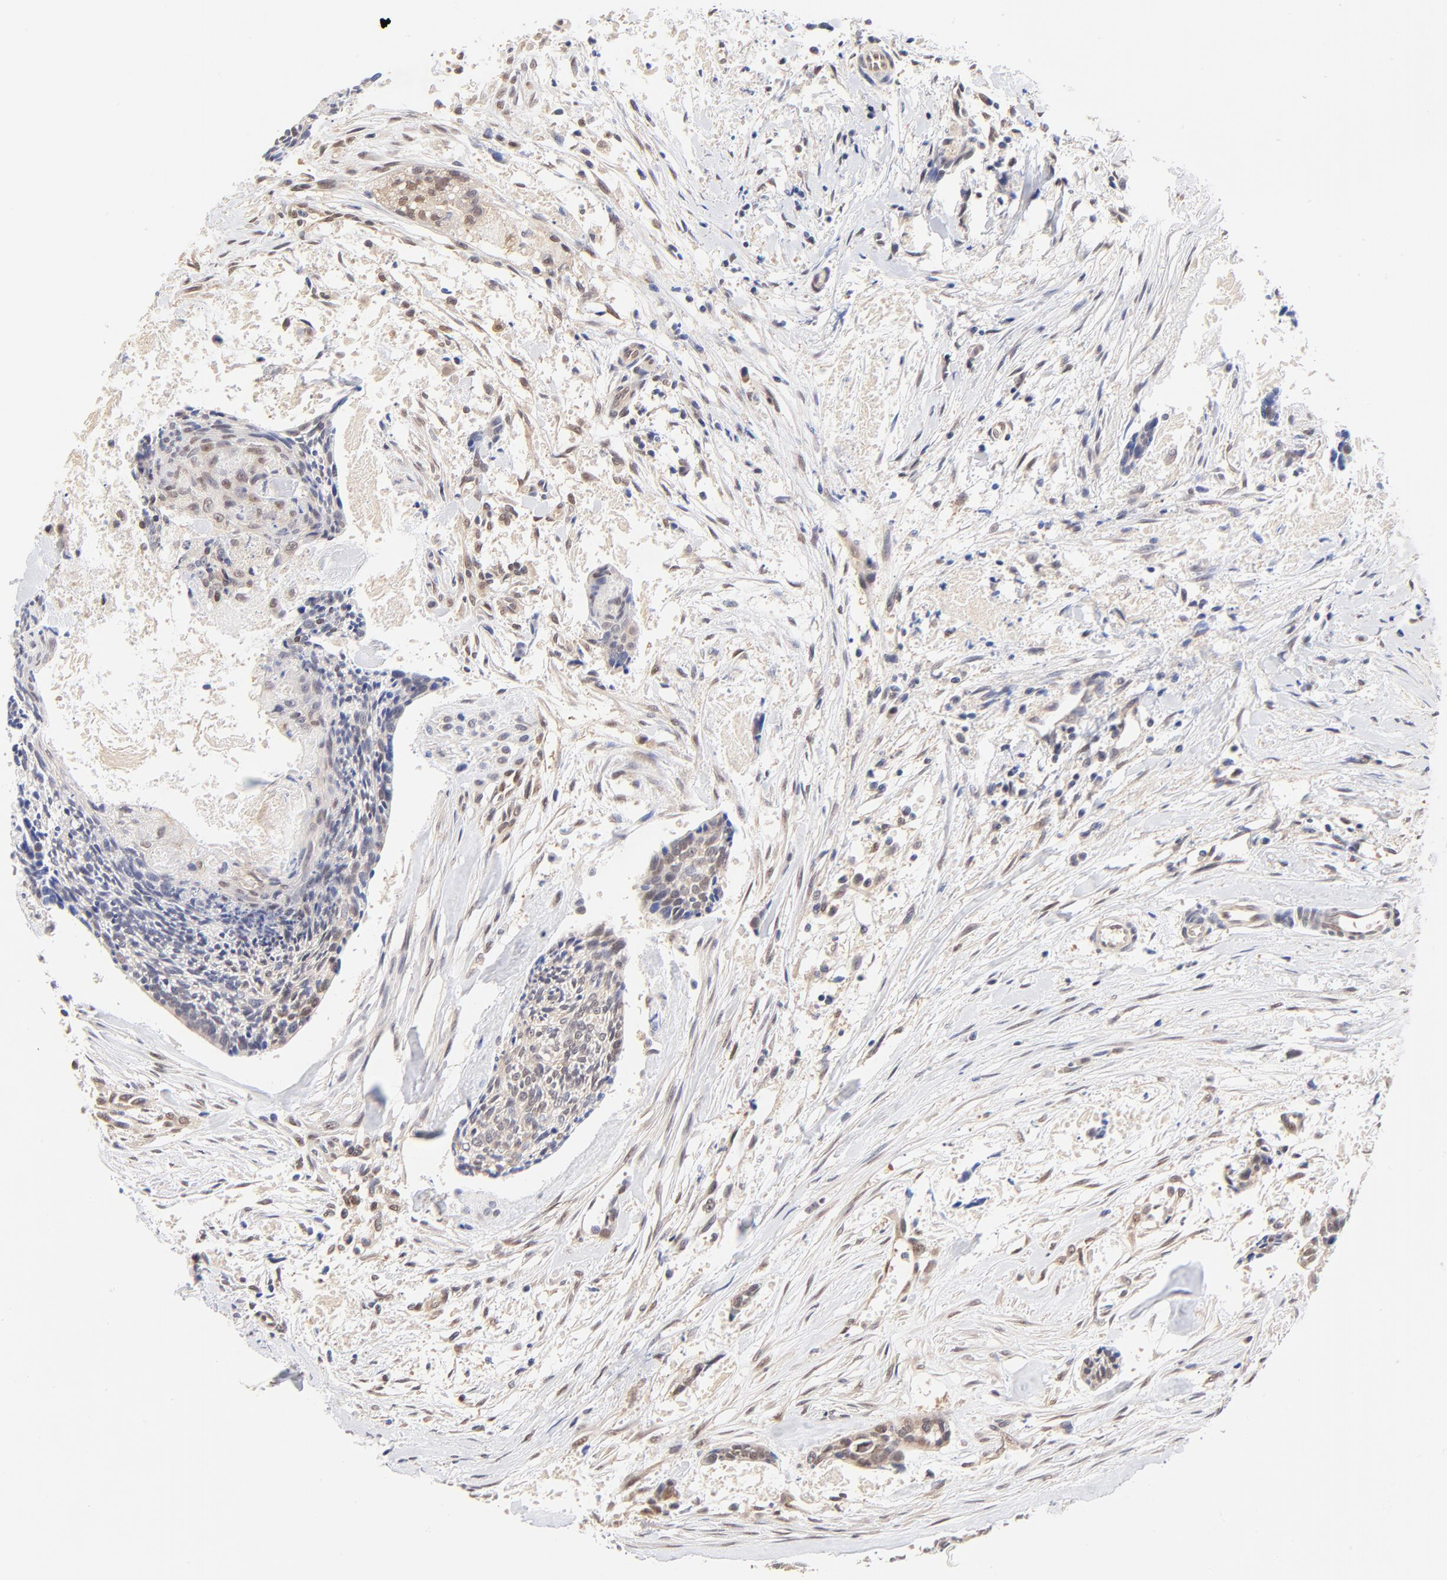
{"staining": {"intensity": "weak", "quantity": "25%-75%", "location": "cytoplasmic/membranous,nuclear"}, "tissue": "head and neck cancer", "cell_type": "Tumor cells", "image_type": "cancer", "snomed": [{"axis": "morphology", "description": "Squamous cell carcinoma, NOS"}, {"axis": "topography", "description": "Salivary gland"}, {"axis": "topography", "description": "Head-Neck"}], "caption": "Head and neck cancer stained with a protein marker displays weak staining in tumor cells.", "gene": "TXNL1", "patient": {"sex": "male", "age": 70}}